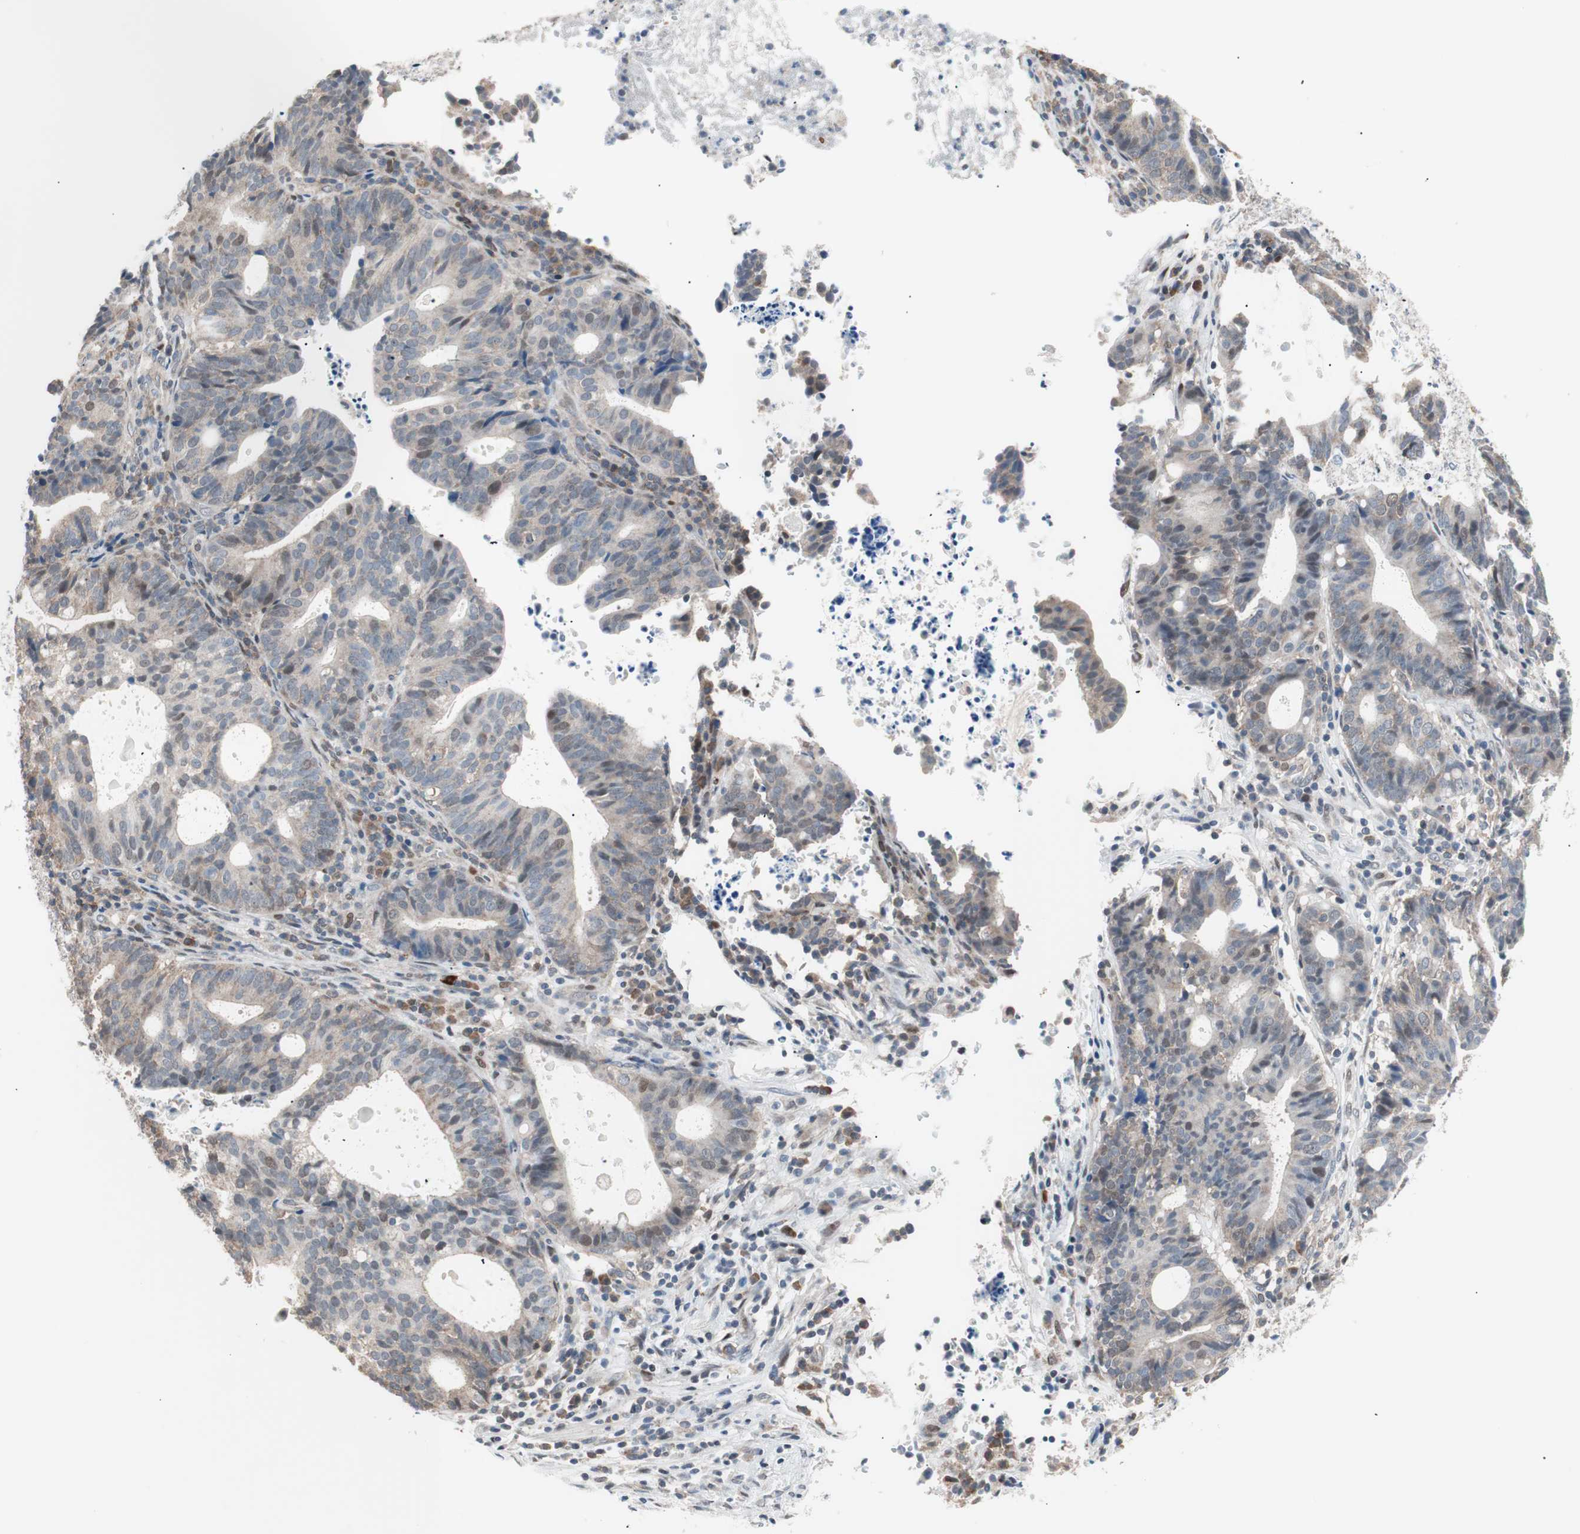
{"staining": {"intensity": "weak", "quantity": "<25%", "location": "nuclear"}, "tissue": "endometrial cancer", "cell_type": "Tumor cells", "image_type": "cancer", "snomed": [{"axis": "morphology", "description": "Adenocarcinoma, NOS"}, {"axis": "topography", "description": "Uterus"}], "caption": "Tumor cells are negative for protein expression in human adenocarcinoma (endometrial). (Brightfield microscopy of DAB IHC at high magnification).", "gene": "POLH", "patient": {"sex": "female", "age": 83}}